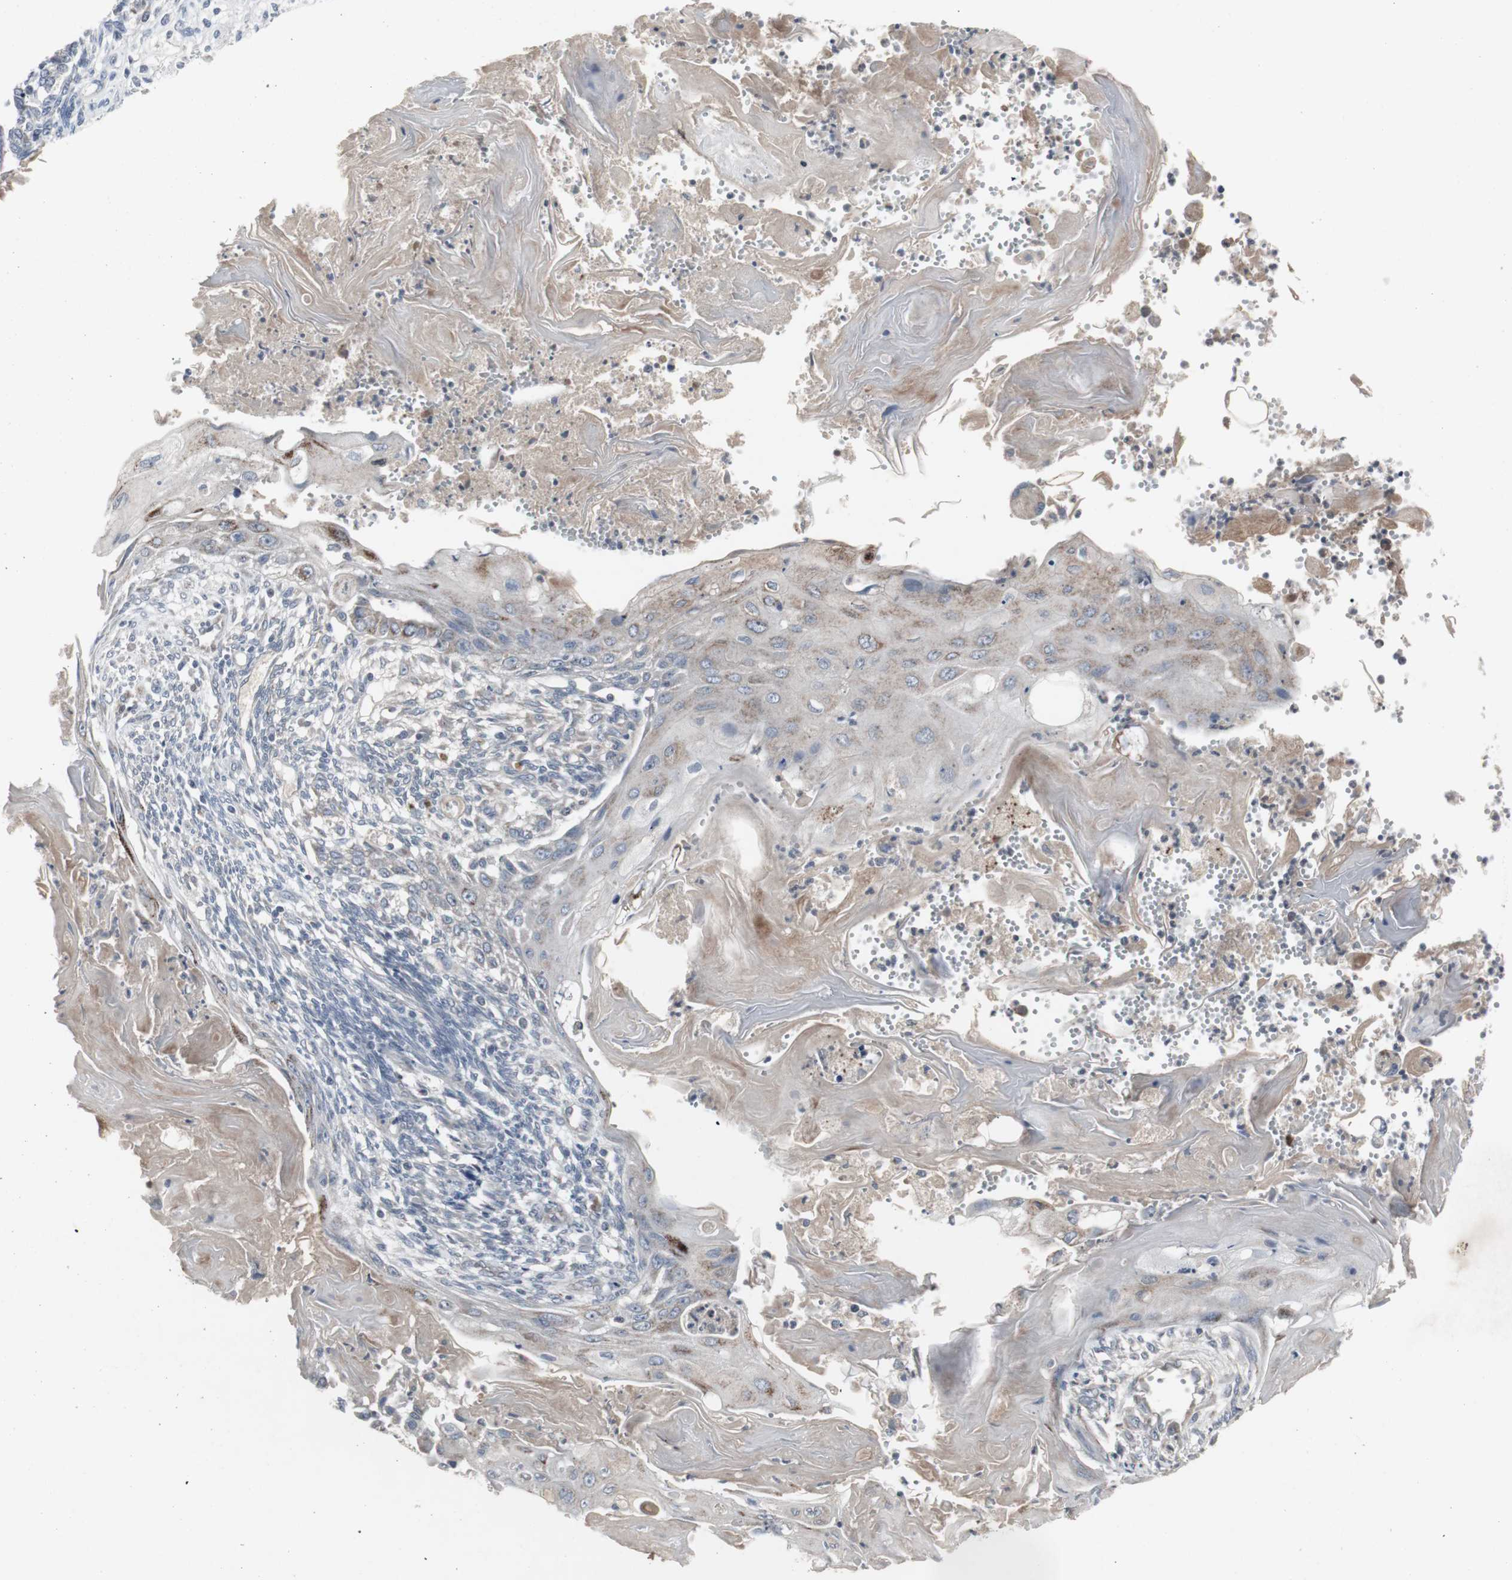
{"staining": {"intensity": "moderate", "quantity": "25%-75%", "location": "cytoplasmic/membranous"}, "tissue": "endometrial cancer", "cell_type": "Tumor cells", "image_type": "cancer", "snomed": [{"axis": "morphology", "description": "Neoplasm, malignant, NOS"}, {"axis": "topography", "description": "Endometrium"}], "caption": "Endometrial cancer (malignant neoplasm) stained with a protein marker displays moderate staining in tumor cells.", "gene": "ACAA1", "patient": {"sex": "female", "age": 74}}